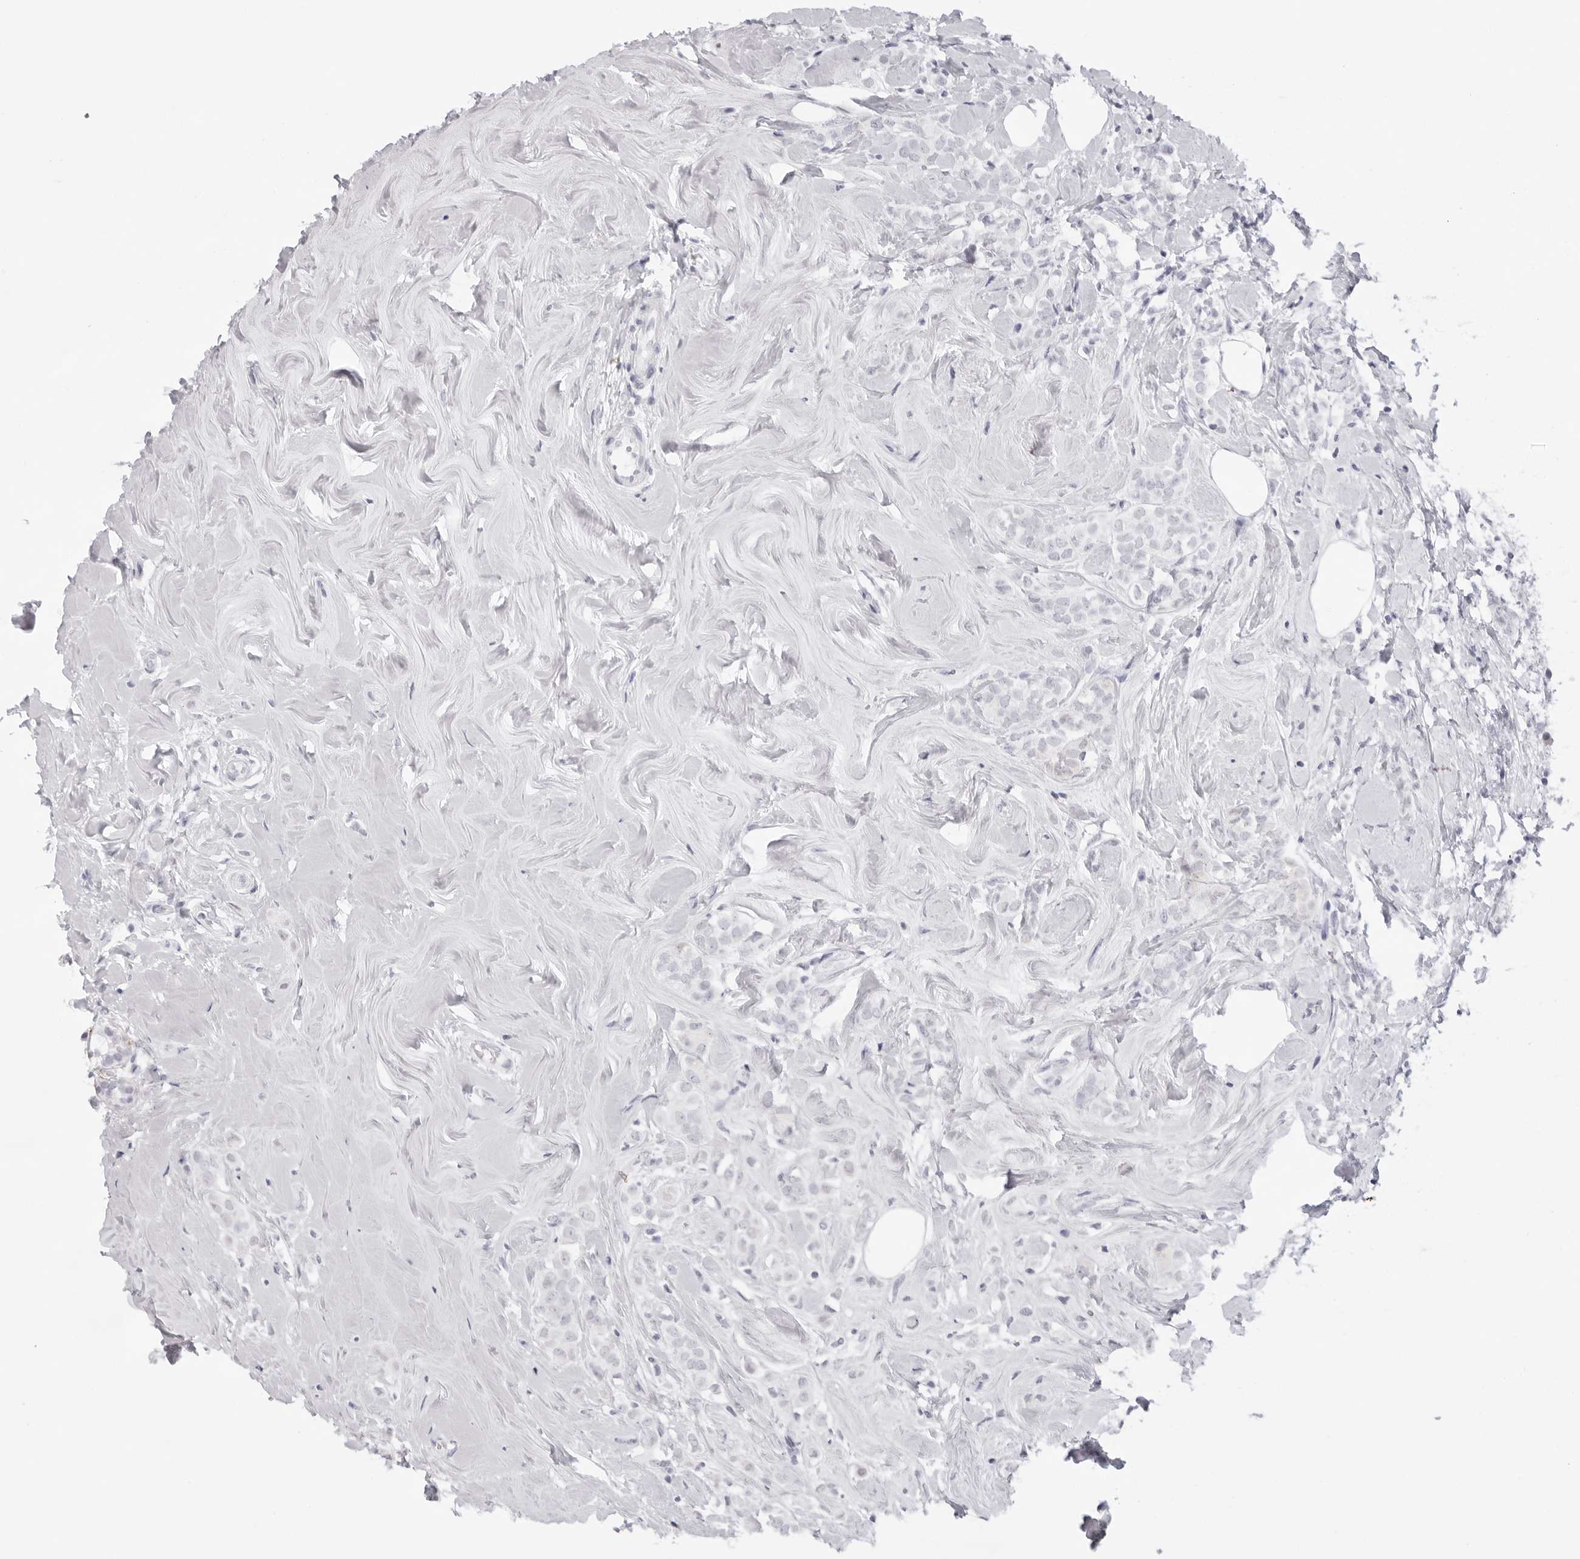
{"staining": {"intensity": "negative", "quantity": "none", "location": "none"}, "tissue": "breast cancer", "cell_type": "Tumor cells", "image_type": "cancer", "snomed": [{"axis": "morphology", "description": "Lobular carcinoma"}, {"axis": "topography", "description": "Breast"}], "caption": "A high-resolution image shows IHC staining of lobular carcinoma (breast), which demonstrates no significant positivity in tumor cells.", "gene": "KLK12", "patient": {"sex": "female", "age": 47}}